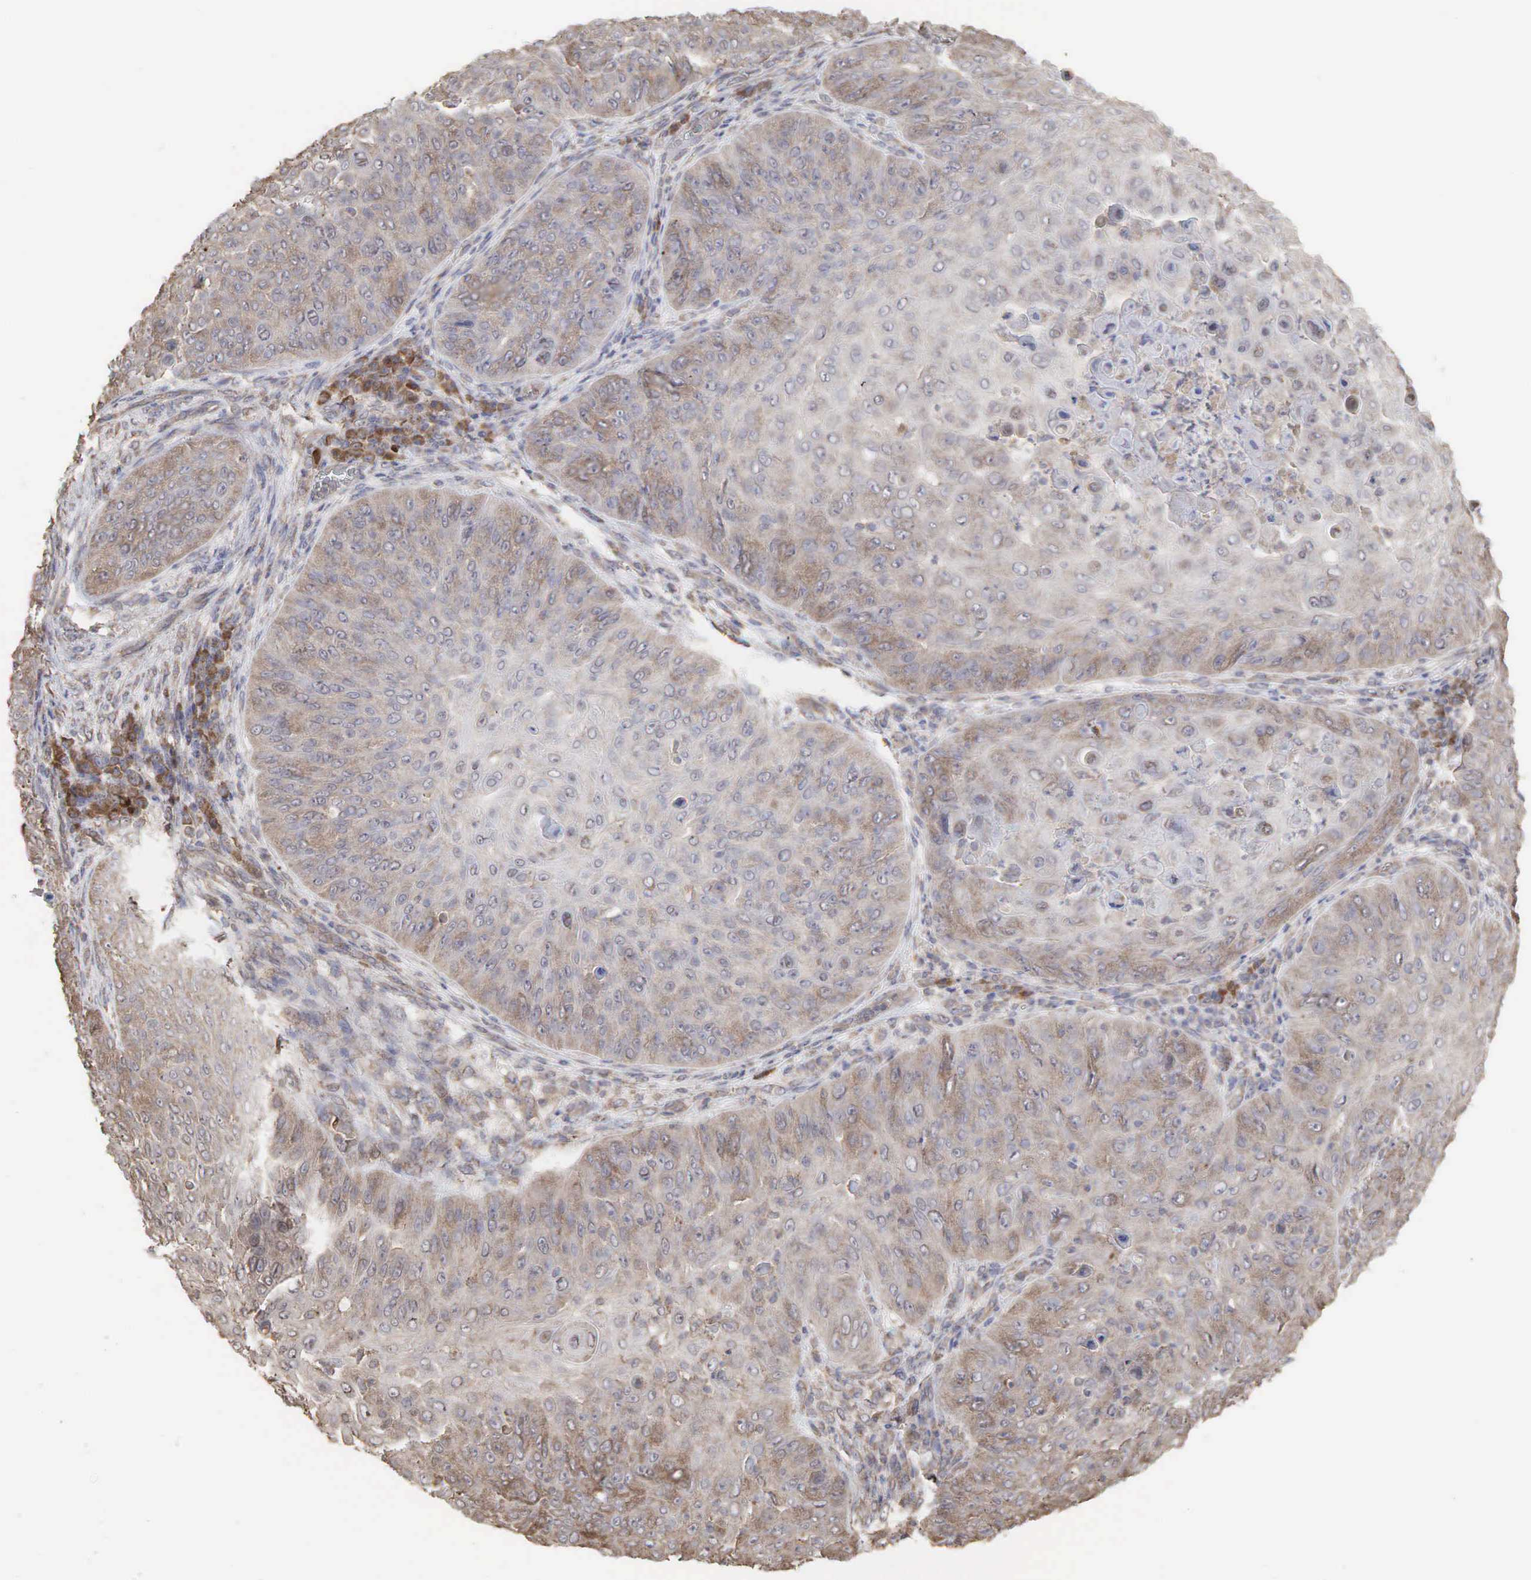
{"staining": {"intensity": "weak", "quantity": ">75%", "location": "cytoplasmic/membranous"}, "tissue": "skin cancer", "cell_type": "Tumor cells", "image_type": "cancer", "snomed": [{"axis": "morphology", "description": "Squamous cell carcinoma, NOS"}, {"axis": "topography", "description": "Skin"}], "caption": "Skin cancer stained for a protein displays weak cytoplasmic/membranous positivity in tumor cells. Ihc stains the protein of interest in brown and the nuclei are stained blue.", "gene": "PABPC5", "patient": {"sex": "male", "age": 82}}